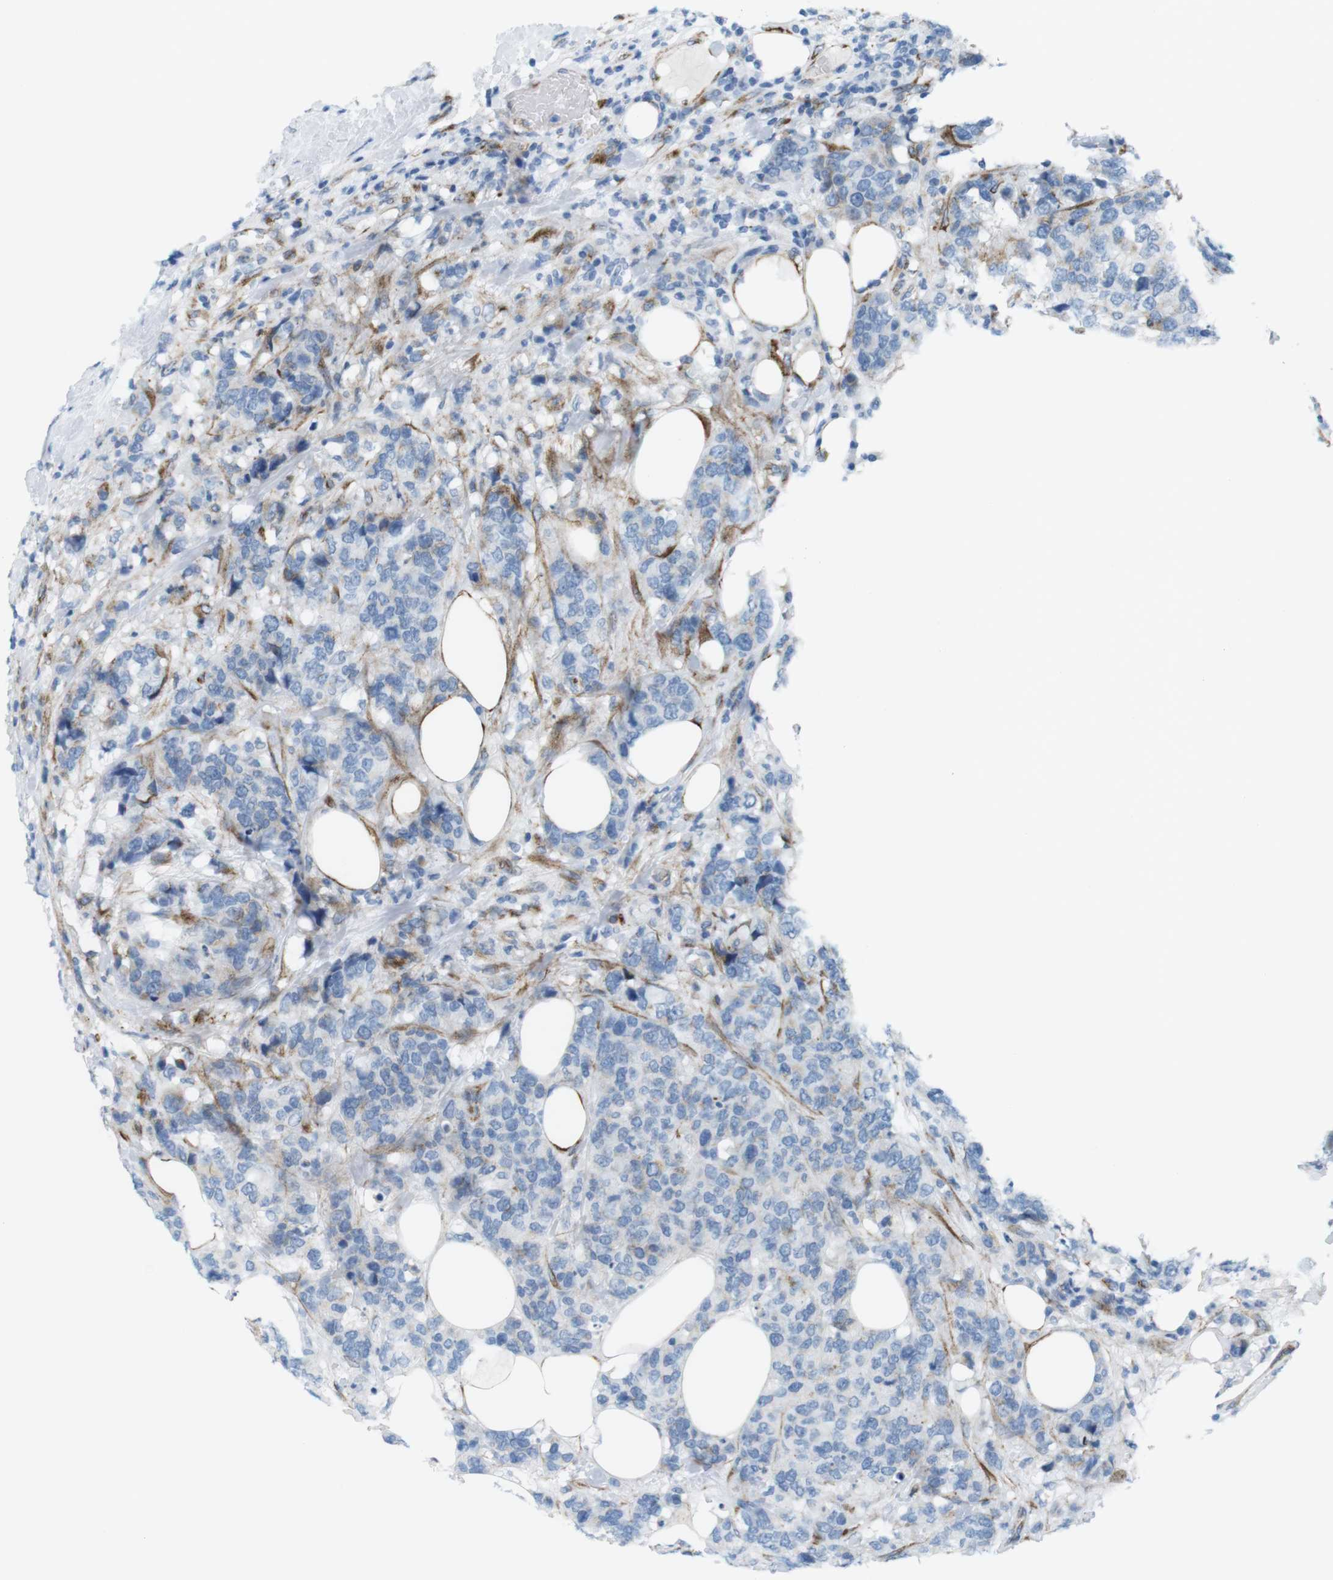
{"staining": {"intensity": "negative", "quantity": "none", "location": "none"}, "tissue": "breast cancer", "cell_type": "Tumor cells", "image_type": "cancer", "snomed": [{"axis": "morphology", "description": "Lobular carcinoma"}, {"axis": "topography", "description": "Breast"}], "caption": "Tumor cells show no significant protein staining in breast cancer (lobular carcinoma). Brightfield microscopy of immunohistochemistry stained with DAB (3,3'-diaminobenzidine) (brown) and hematoxylin (blue), captured at high magnification.", "gene": "MYH9", "patient": {"sex": "female", "age": 59}}